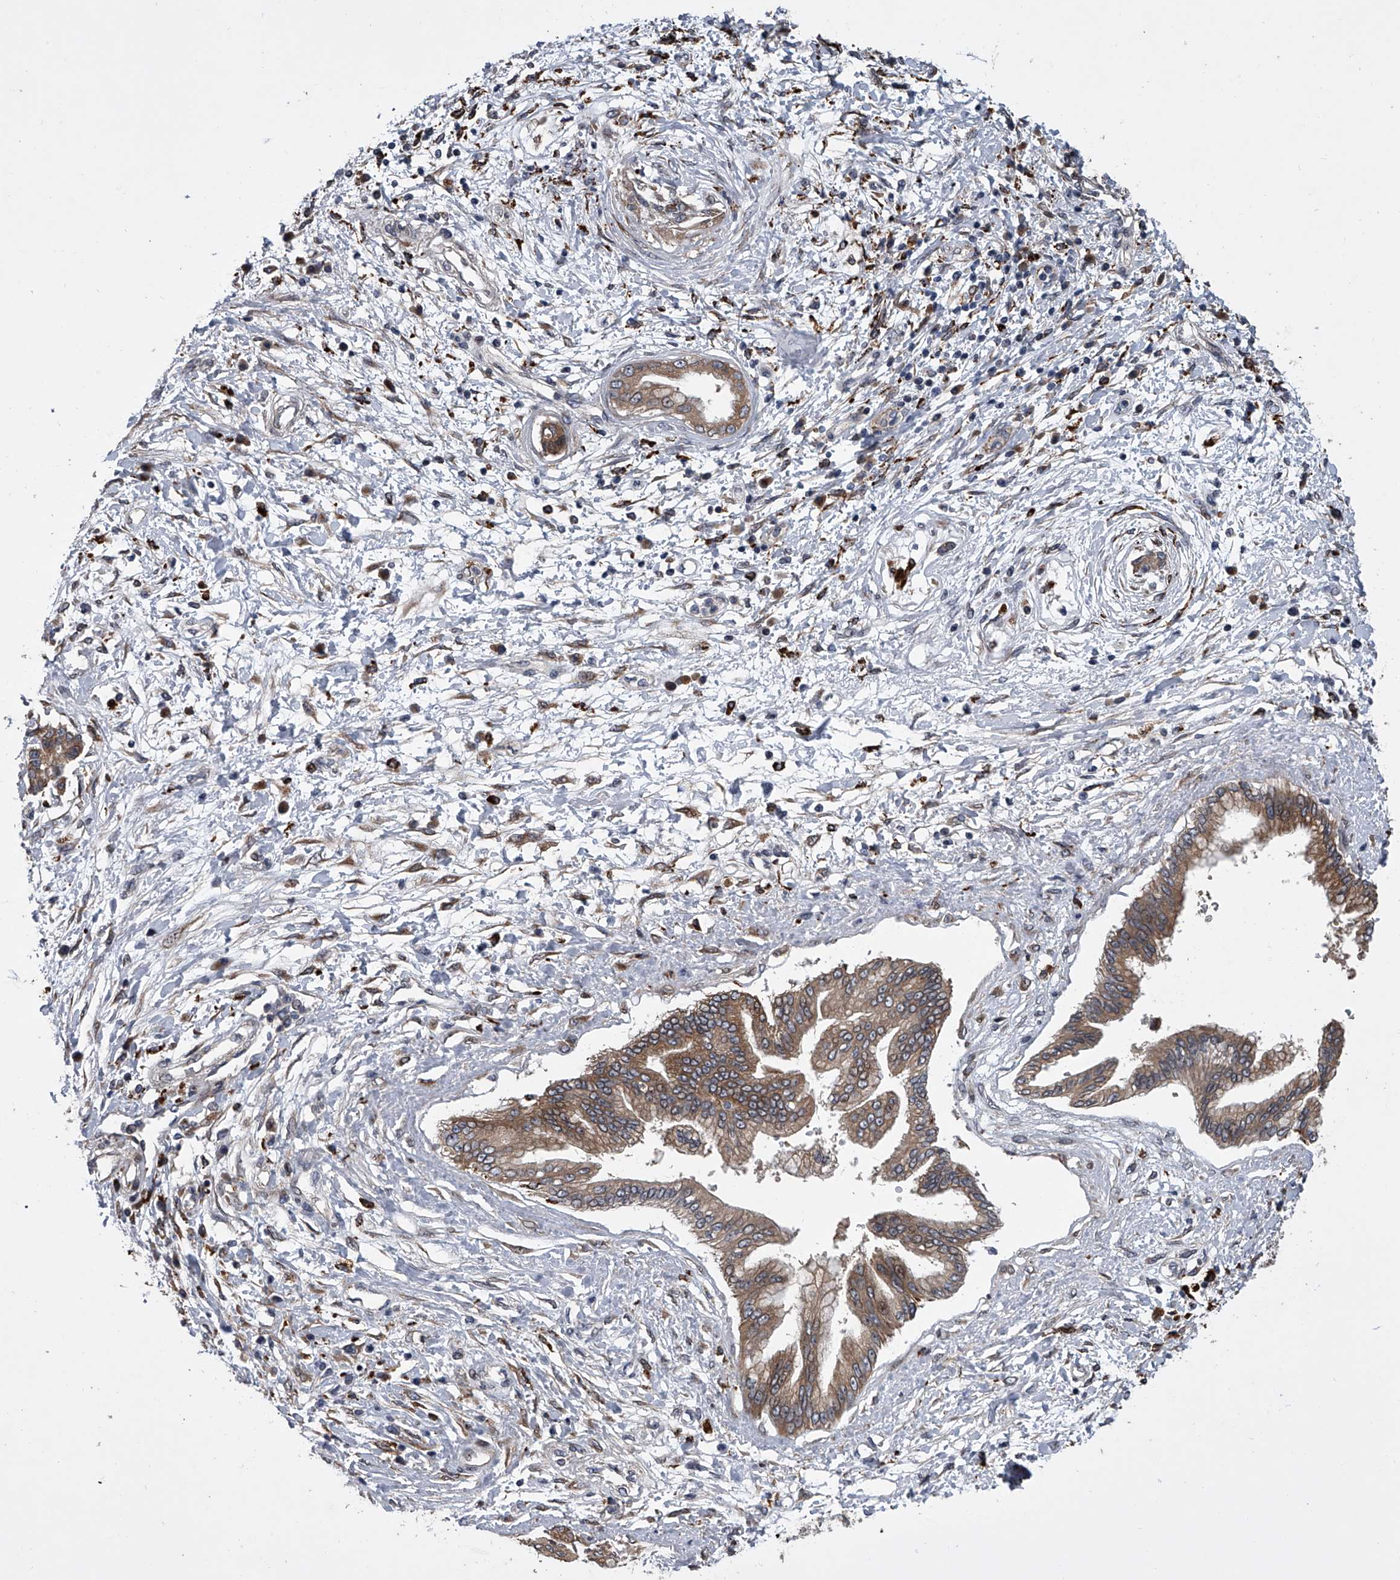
{"staining": {"intensity": "moderate", "quantity": ">75%", "location": "cytoplasmic/membranous"}, "tissue": "pancreatic cancer", "cell_type": "Tumor cells", "image_type": "cancer", "snomed": [{"axis": "morphology", "description": "Adenocarcinoma, NOS"}, {"axis": "topography", "description": "Pancreas"}], "caption": "This is an image of IHC staining of pancreatic cancer, which shows moderate expression in the cytoplasmic/membranous of tumor cells.", "gene": "TRIM8", "patient": {"sex": "female", "age": 56}}